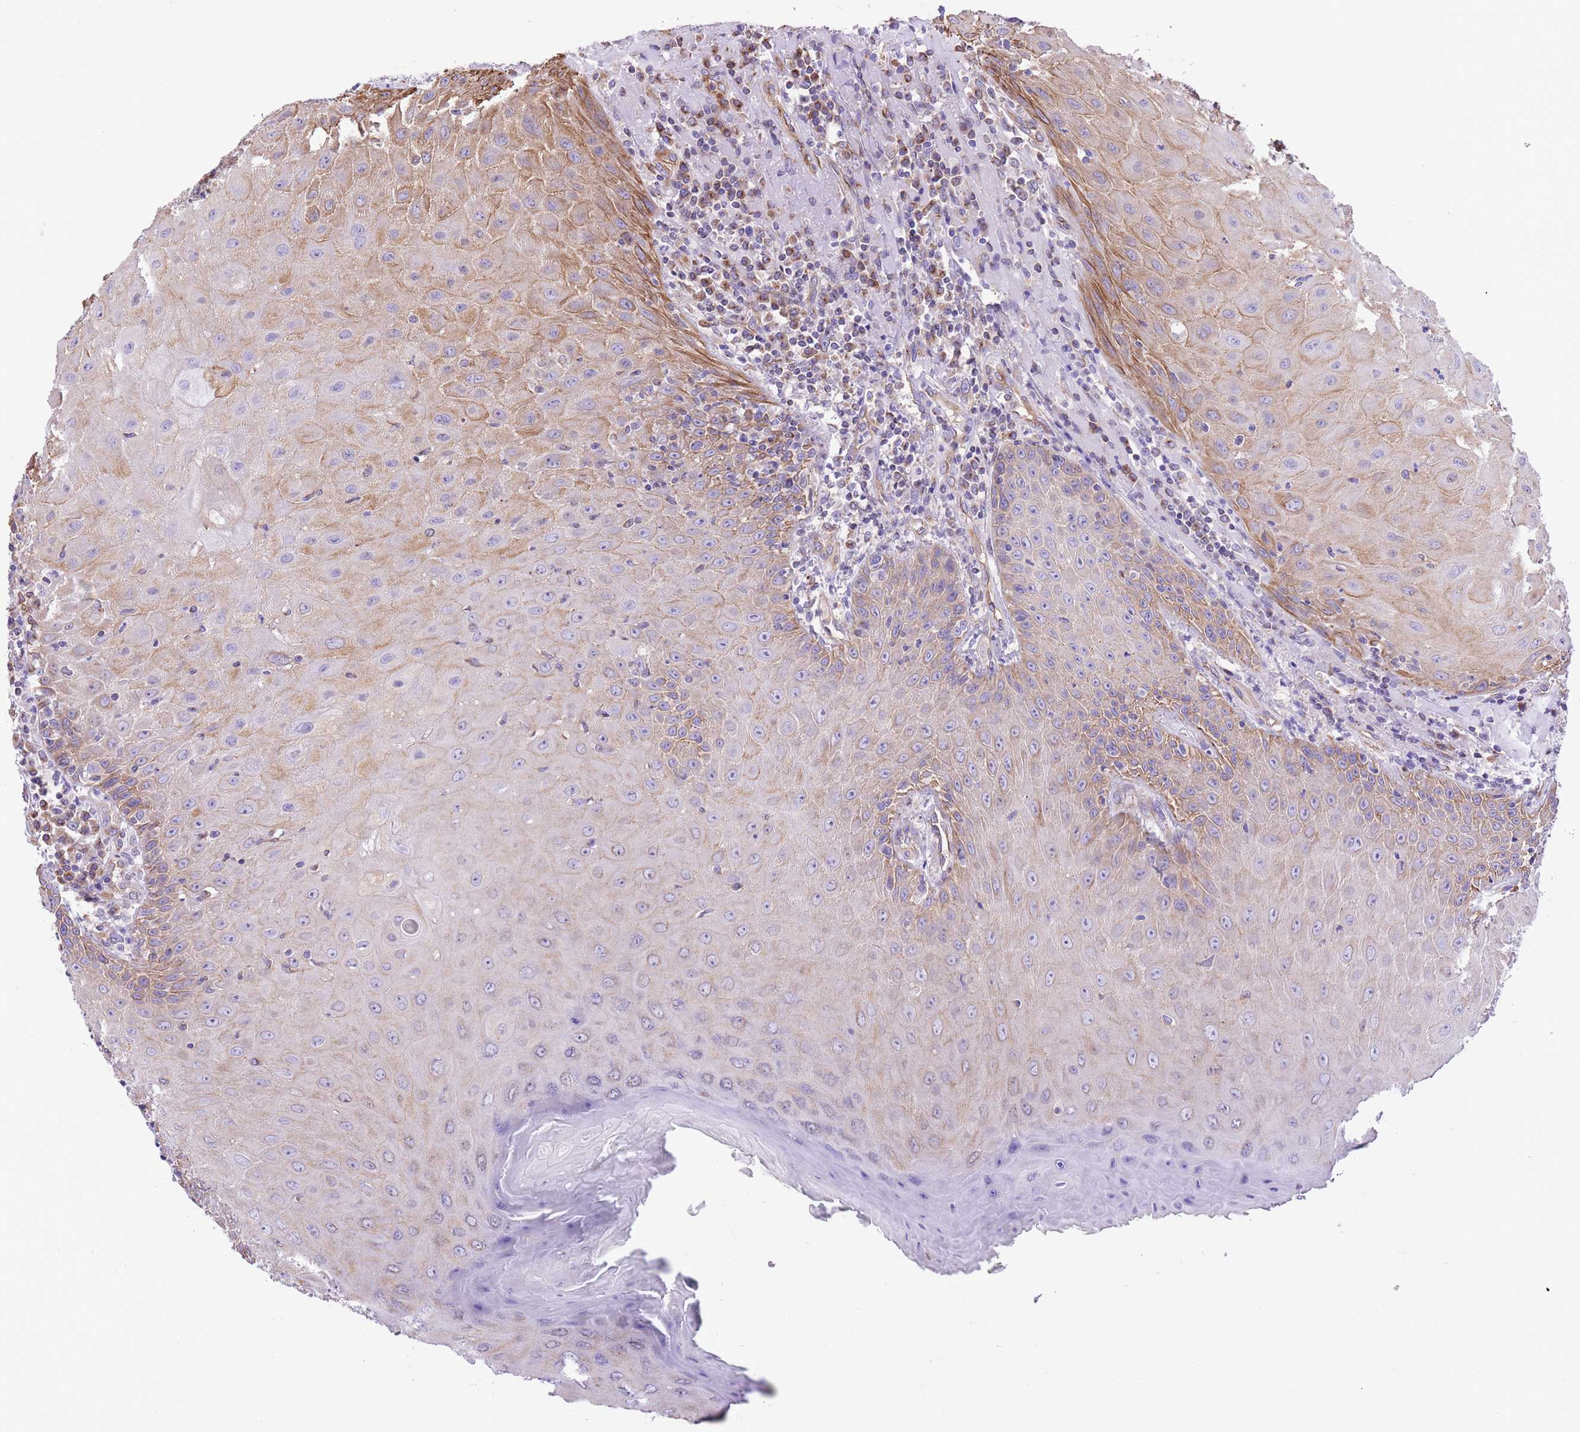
{"staining": {"intensity": "moderate", "quantity": "25%-75%", "location": "cytoplasmic/membranous"}, "tissue": "head and neck cancer", "cell_type": "Tumor cells", "image_type": "cancer", "snomed": [{"axis": "morphology", "description": "Normal tissue, NOS"}, {"axis": "morphology", "description": "Squamous cell carcinoma, NOS"}, {"axis": "topography", "description": "Oral tissue"}, {"axis": "topography", "description": "Head-Neck"}], "caption": "An immunohistochemistry image of neoplastic tissue is shown. Protein staining in brown shows moderate cytoplasmic/membranous positivity in squamous cell carcinoma (head and neck) within tumor cells.", "gene": "RHOU", "patient": {"sex": "female", "age": 70}}